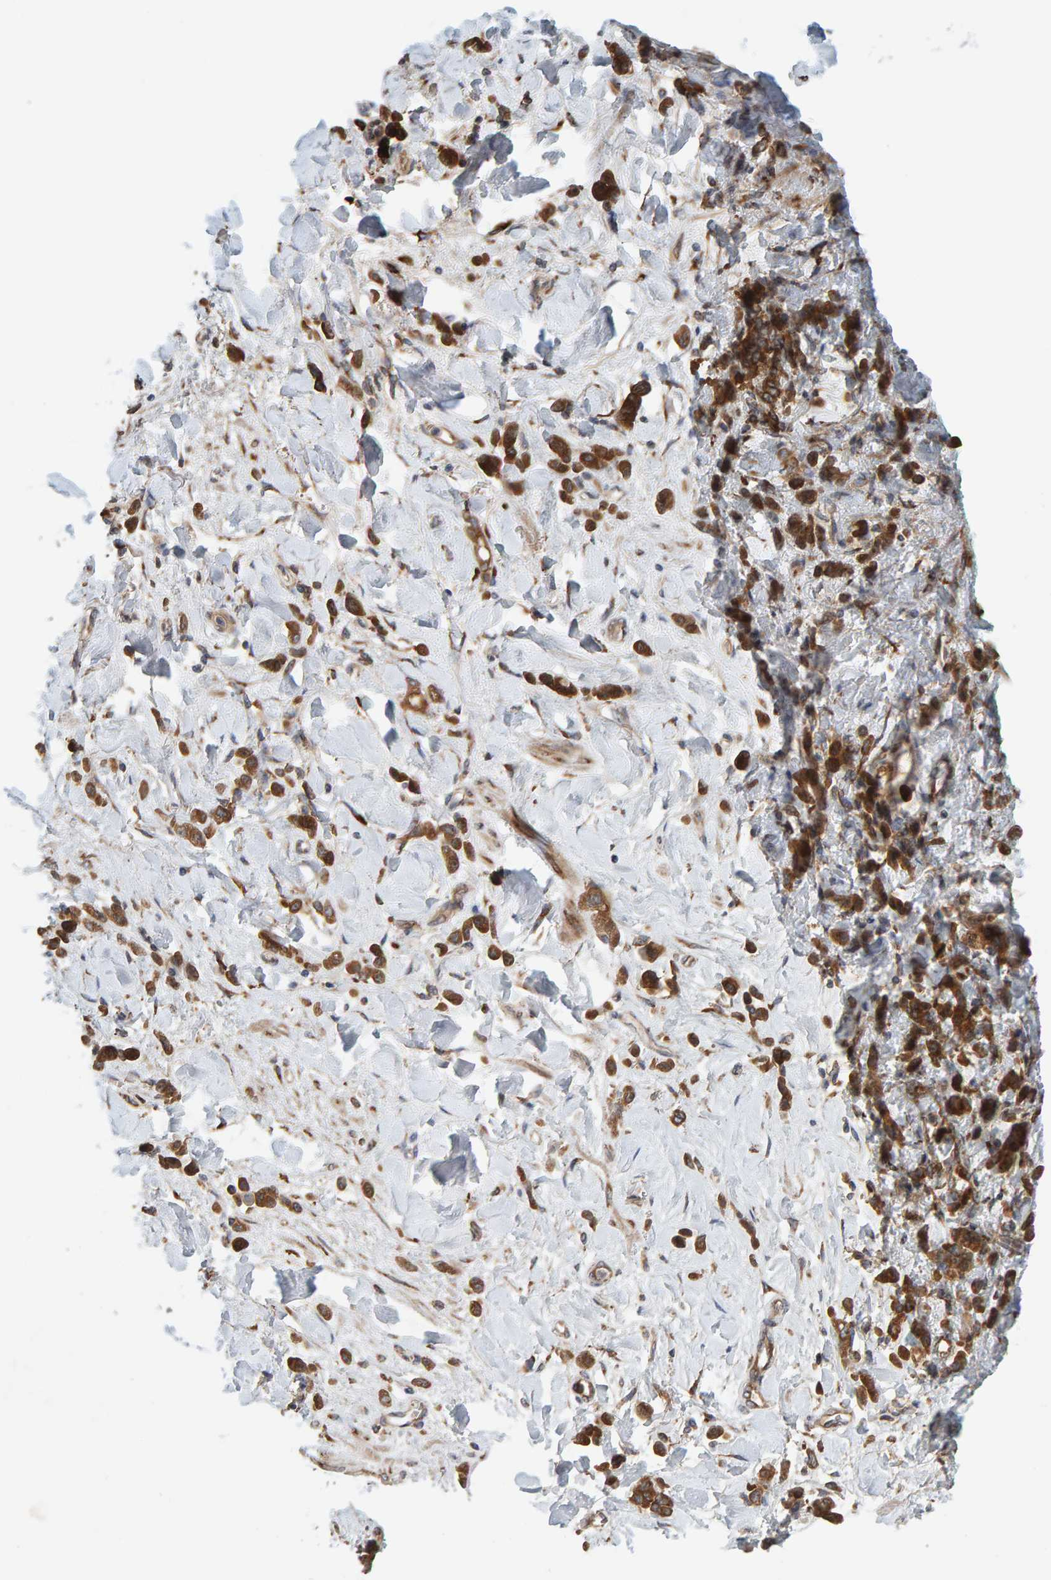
{"staining": {"intensity": "strong", "quantity": ">75%", "location": "cytoplasmic/membranous"}, "tissue": "stomach cancer", "cell_type": "Tumor cells", "image_type": "cancer", "snomed": [{"axis": "morphology", "description": "Normal tissue, NOS"}, {"axis": "morphology", "description": "Adenocarcinoma, NOS"}, {"axis": "topography", "description": "Stomach"}], "caption": "Immunohistochemistry (DAB) staining of human stomach cancer (adenocarcinoma) exhibits strong cytoplasmic/membranous protein staining in approximately >75% of tumor cells.", "gene": "BAIAP2", "patient": {"sex": "male", "age": 82}}